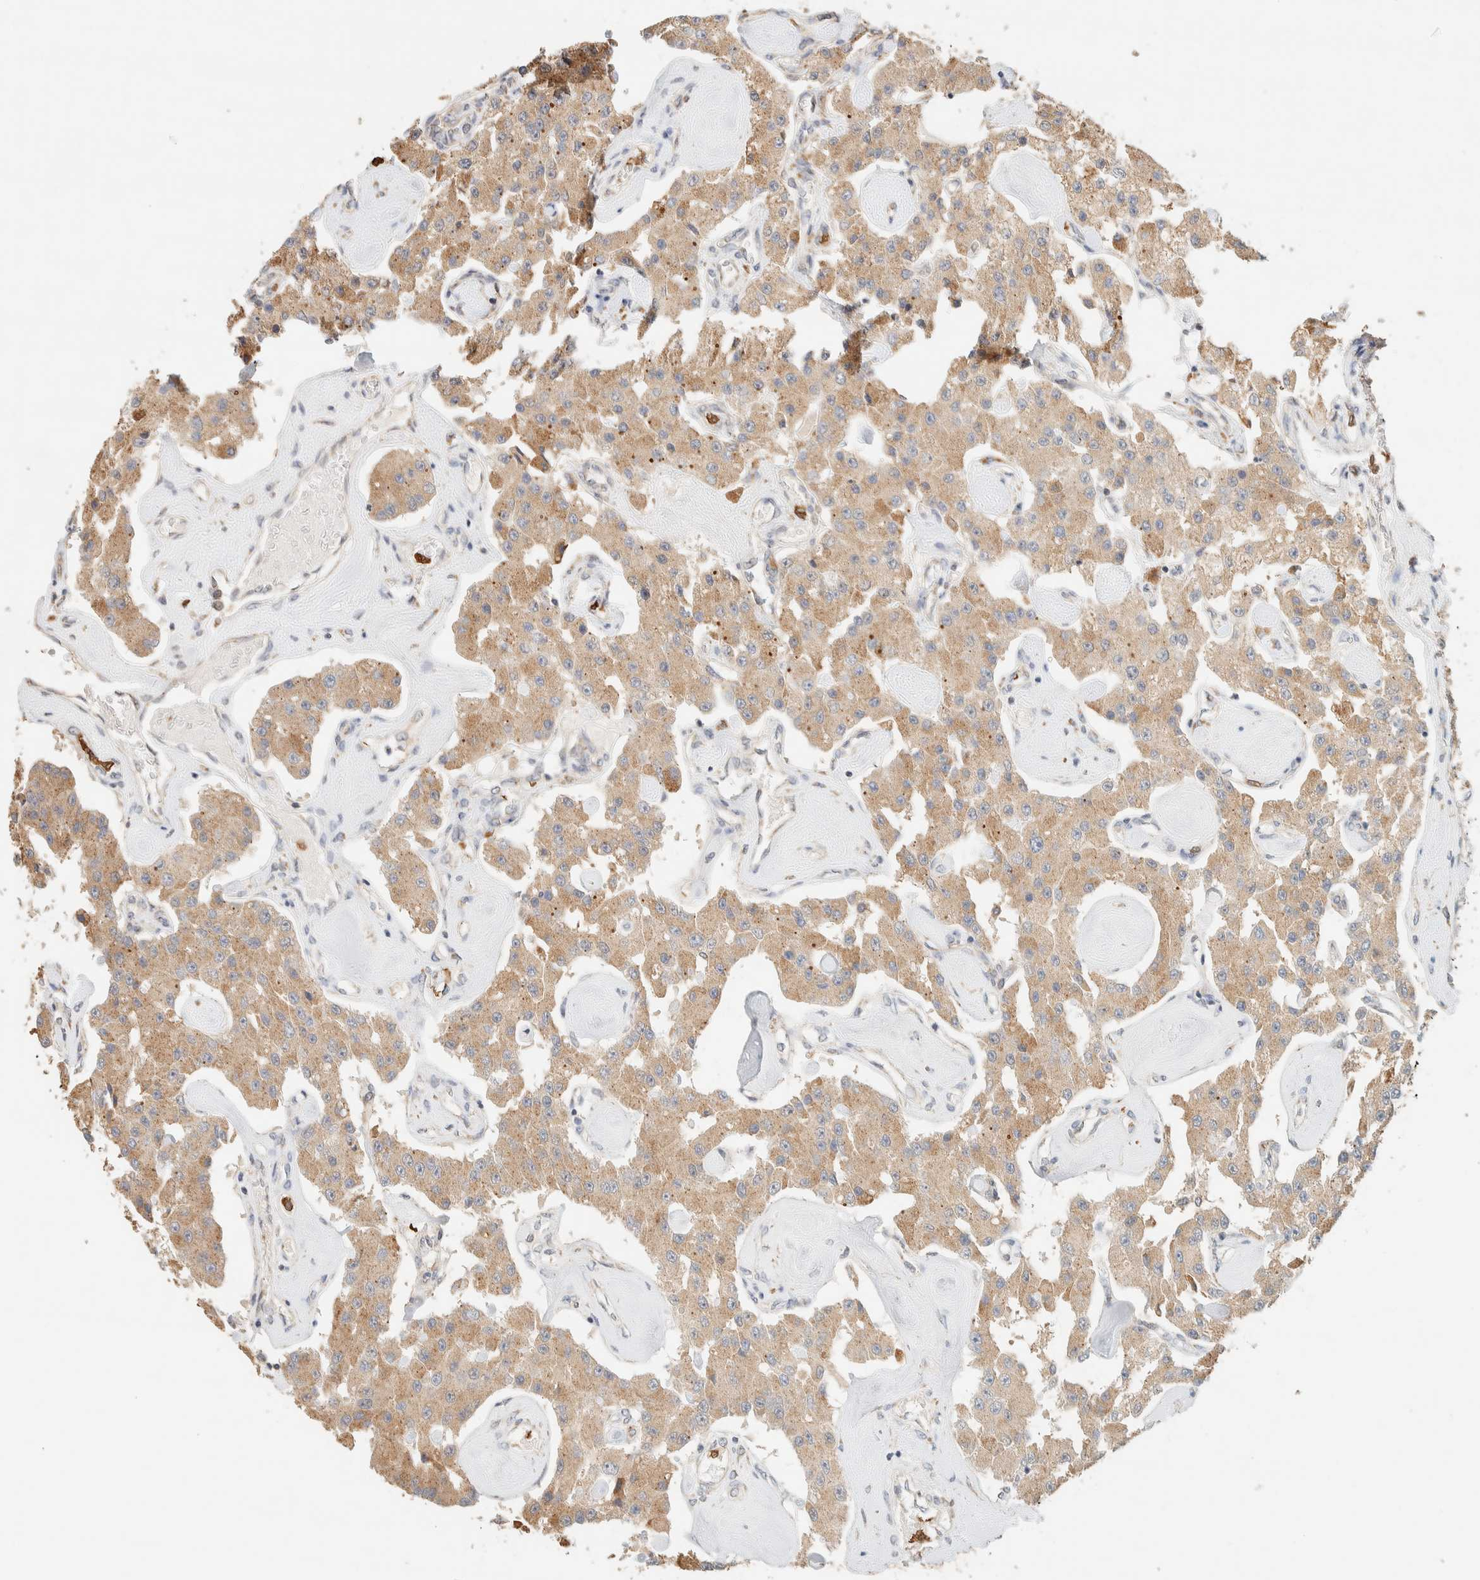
{"staining": {"intensity": "moderate", "quantity": ">75%", "location": "cytoplasmic/membranous"}, "tissue": "carcinoid", "cell_type": "Tumor cells", "image_type": "cancer", "snomed": [{"axis": "morphology", "description": "Carcinoid, malignant, NOS"}, {"axis": "topography", "description": "Pancreas"}], "caption": "Approximately >75% of tumor cells in malignant carcinoid reveal moderate cytoplasmic/membranous protein expression as visualized by brown immunohistochemical staining.", "gene": "TTC3", "patient": {"sex": "male", "age": 41}}